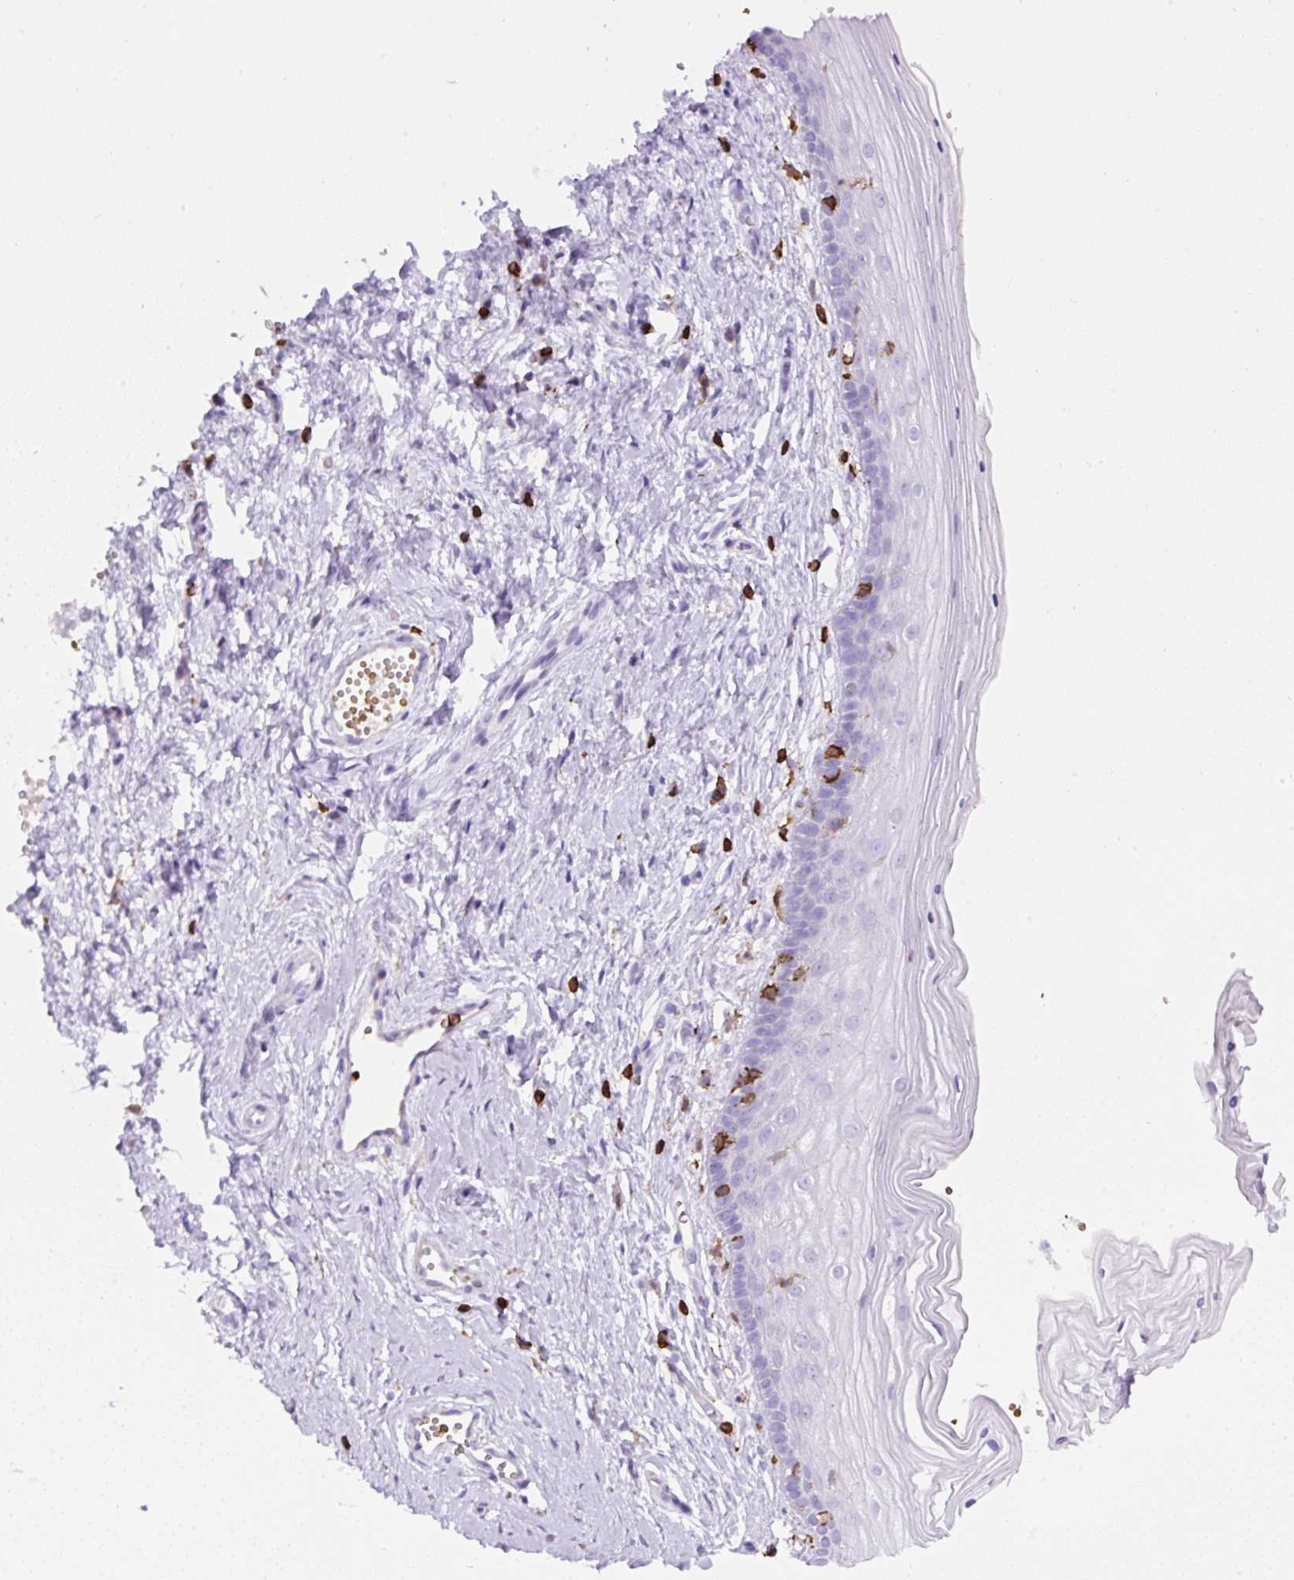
{"staining": {"intensity": "negative", "quantity": "none", "location": "none"}, "tissue": "vagina", "cell_type": "Squamous epithelial cells", "image_type": "normal", "snomed": [{"axis": "morphology", "description": "Normal tissue, NOS"}, {"axis": "topography", "description": "Vagina"}], "caption": "This photomicrograph is of unremarkable vagina stained with IHC to label a protein in brown with the nuclei are counter-stained blue. There is no positivity in squamous epithelial cells. (DAB immunohistochemistry visualized using brightfield microscopy, high magnification).", "gene": "FAM228B", "patient": {"sex": "female", "age": 38}}